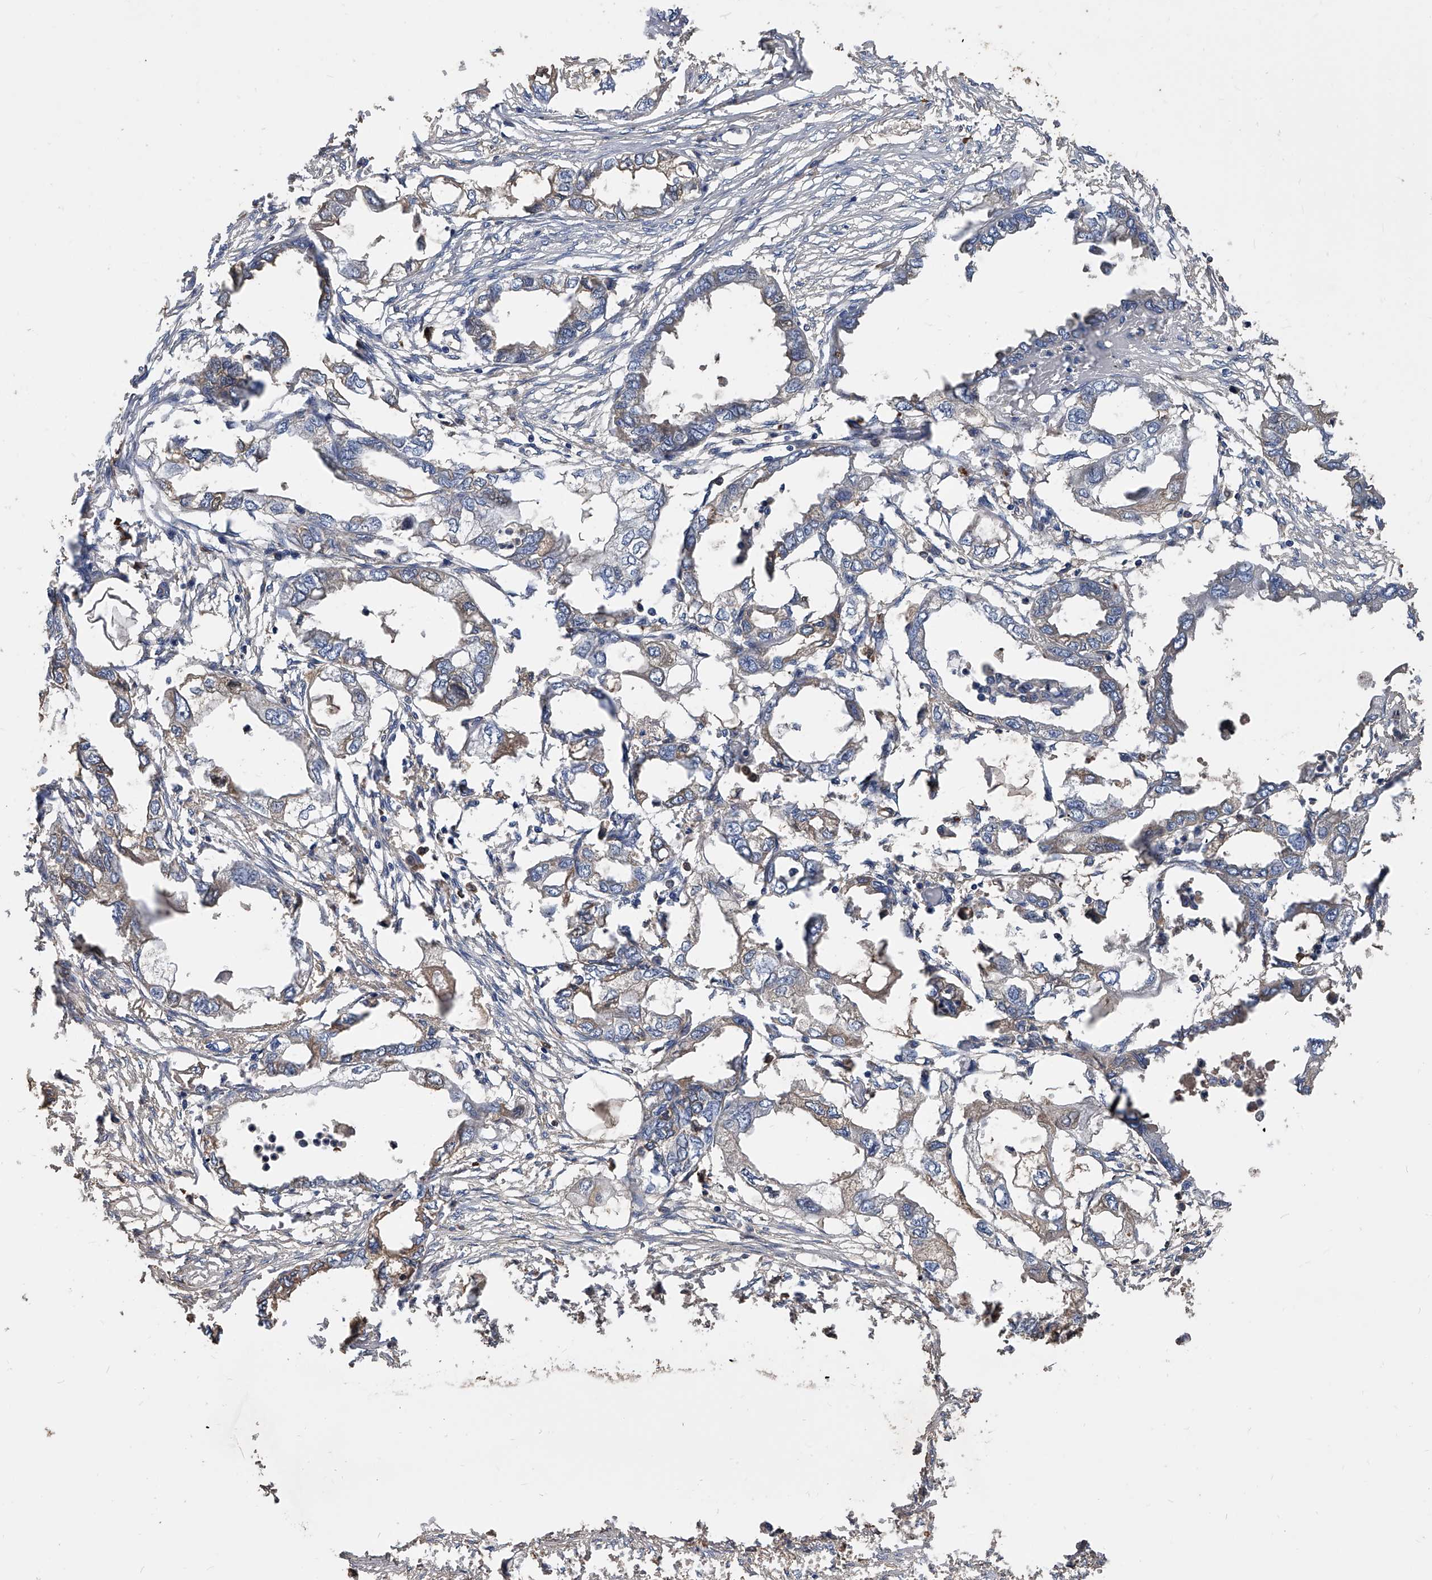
{"staining": {"intensity": "weak", "quantity": "<25%", "location": "cytoplasmic/membranous"}, "tissue": "endometrial cancer", "cell_type": "Tumor cells", "image_type": "cancer", "snomed": [{"axis": "morphology", "description": "Adenocarcinoma, NOS"}, {"axis": "morphology", "description": "Adenocarcinoma, metastatic, NOS"}, {"axis": "topography", "description": "Adipose tissue"}, {"axis": "topography", "description": "Endometrium"}], "caption": "The image displays no significant staining in tumor cells of endometrial adenocarcinoma.", "gene": "ZNF25", "patient": {"sex": "female", "age": 67}}